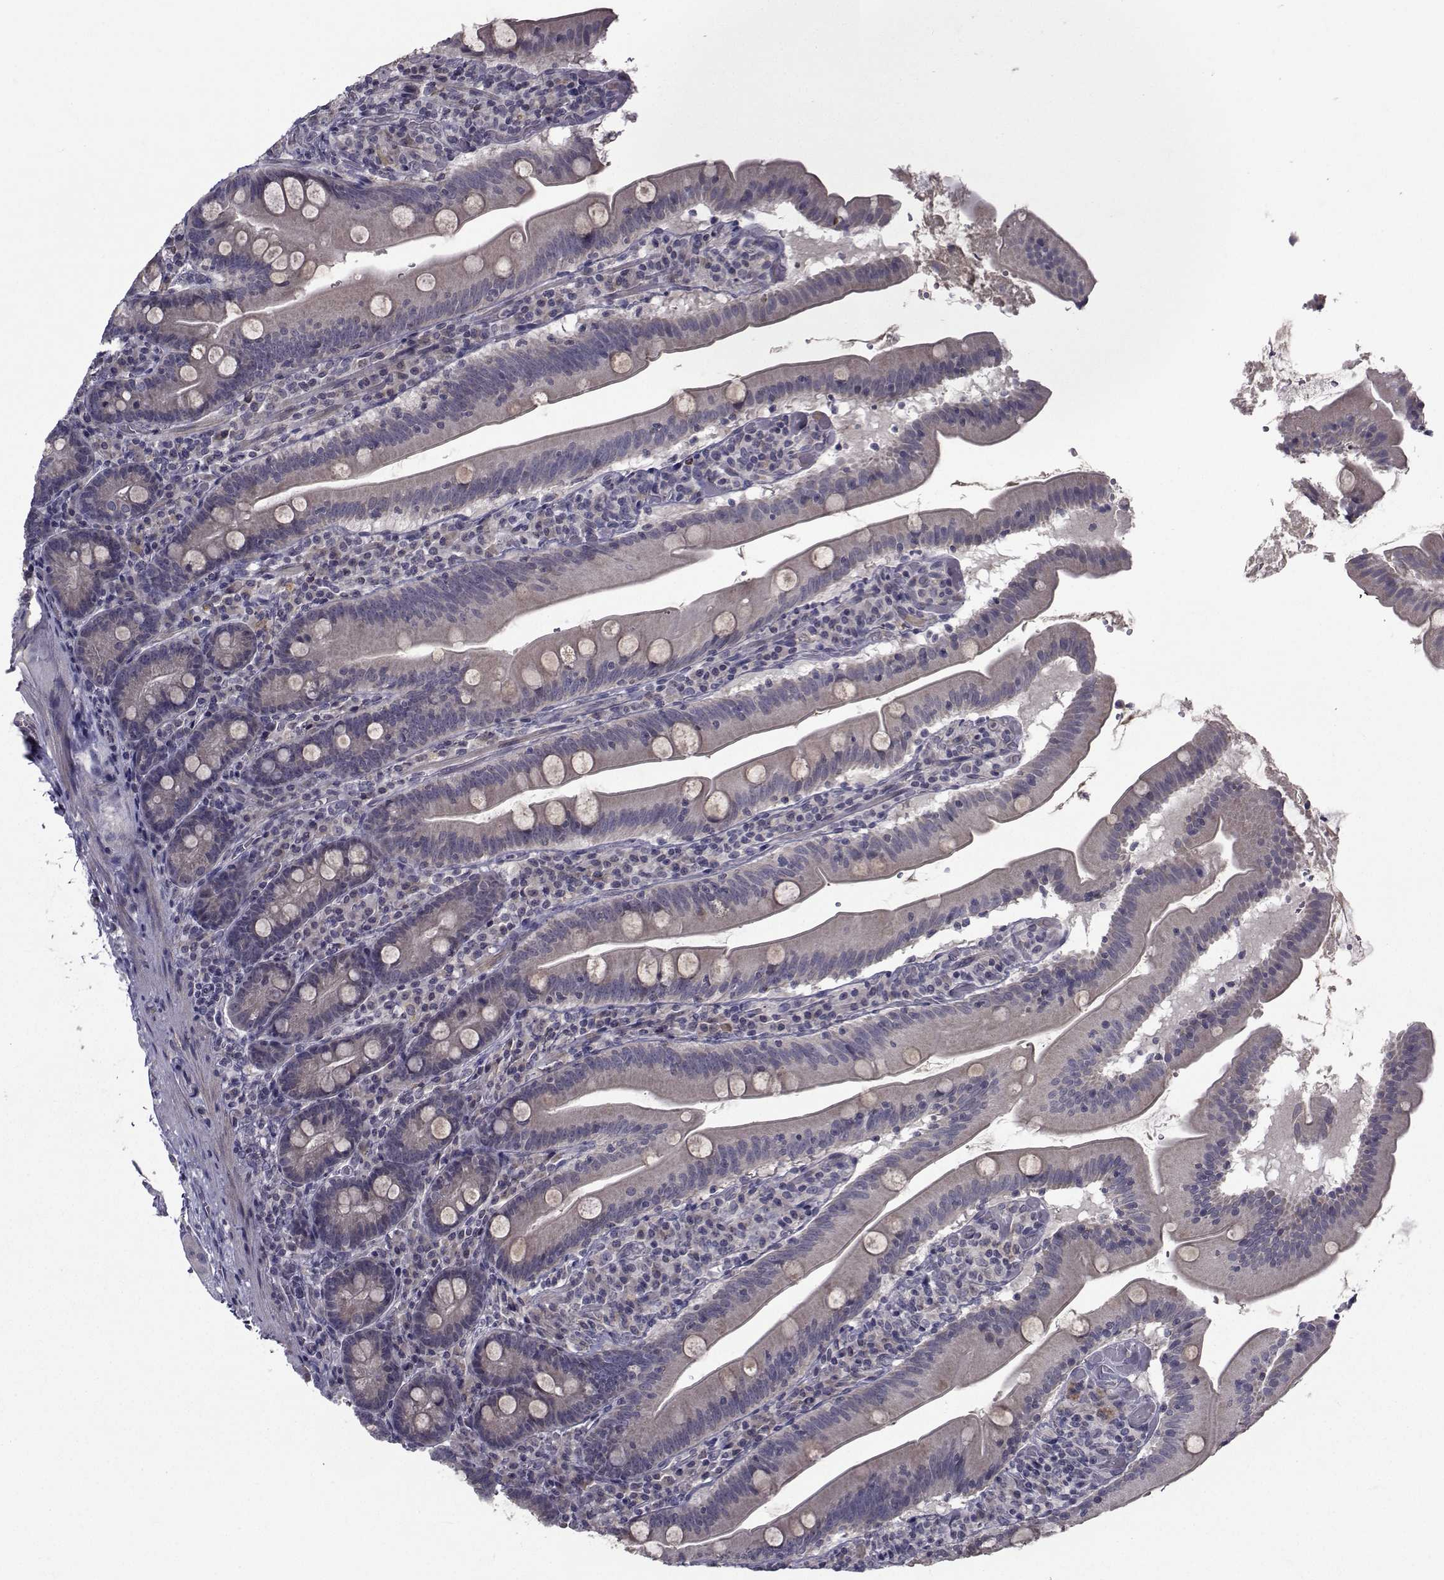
{"staining": {"intensity": "weak", "quantity": "25%-75%", "location": "cytoplasmic/membranous"}, "tissue": "small intestine", "cell_type": "Glandular cells", "image_type": "normal", "snomed": [{"axis": "morphology", "description": "Normal tissue, NOS"}, {"axis": "topography", "description": "Small intestine"}], "caption": "IHC staining of benign small intestine, which demonstrates low levels of weak cytoplasmic/membranous positivity in approximately 25%-75% of glandular cells indicating weak cytoplasmic/membranous protein positivity. The staining was performed using DAB (brown) for protein detection and nuclei were counterstained in hematoxylin (blue).", "gene": "FDXR", "patient": {"sex": "male", "age": 37}}